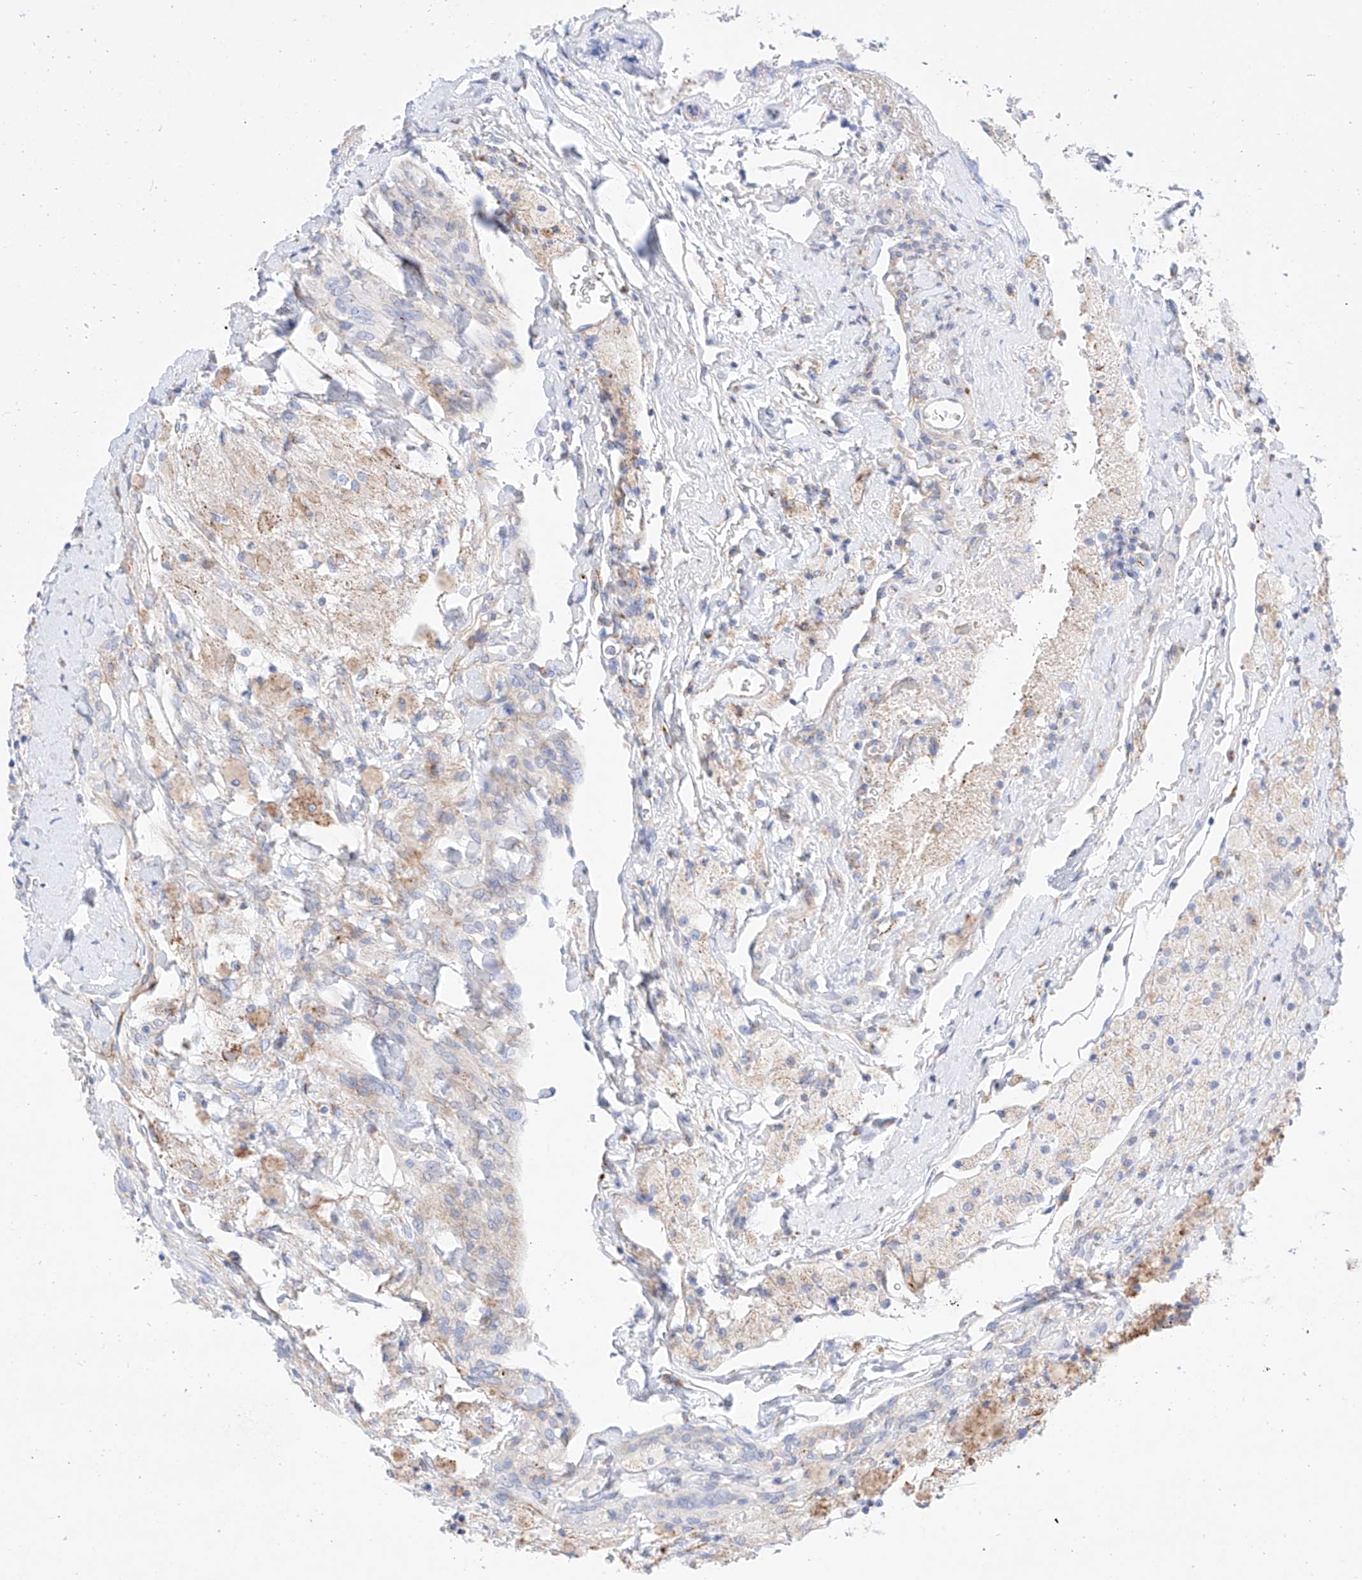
{"staining": {"intensity": "negative", "quantity": "none", "location": "none"}, "tissue": "glioma", "cell_type": "Tumor cells", "image_type": "cancer", "snomed": [{"axis": "morphology", "description": "Glioma, malignant, High grade"}, {"axis": "topography", "description": "Brain"}], "caption": "Protein analysis of malignant high-grade glioma demonstrates no significant expression in tumor cells.", "gene": "C6orf62", "patient": {"sex": "male", "age": 34}}